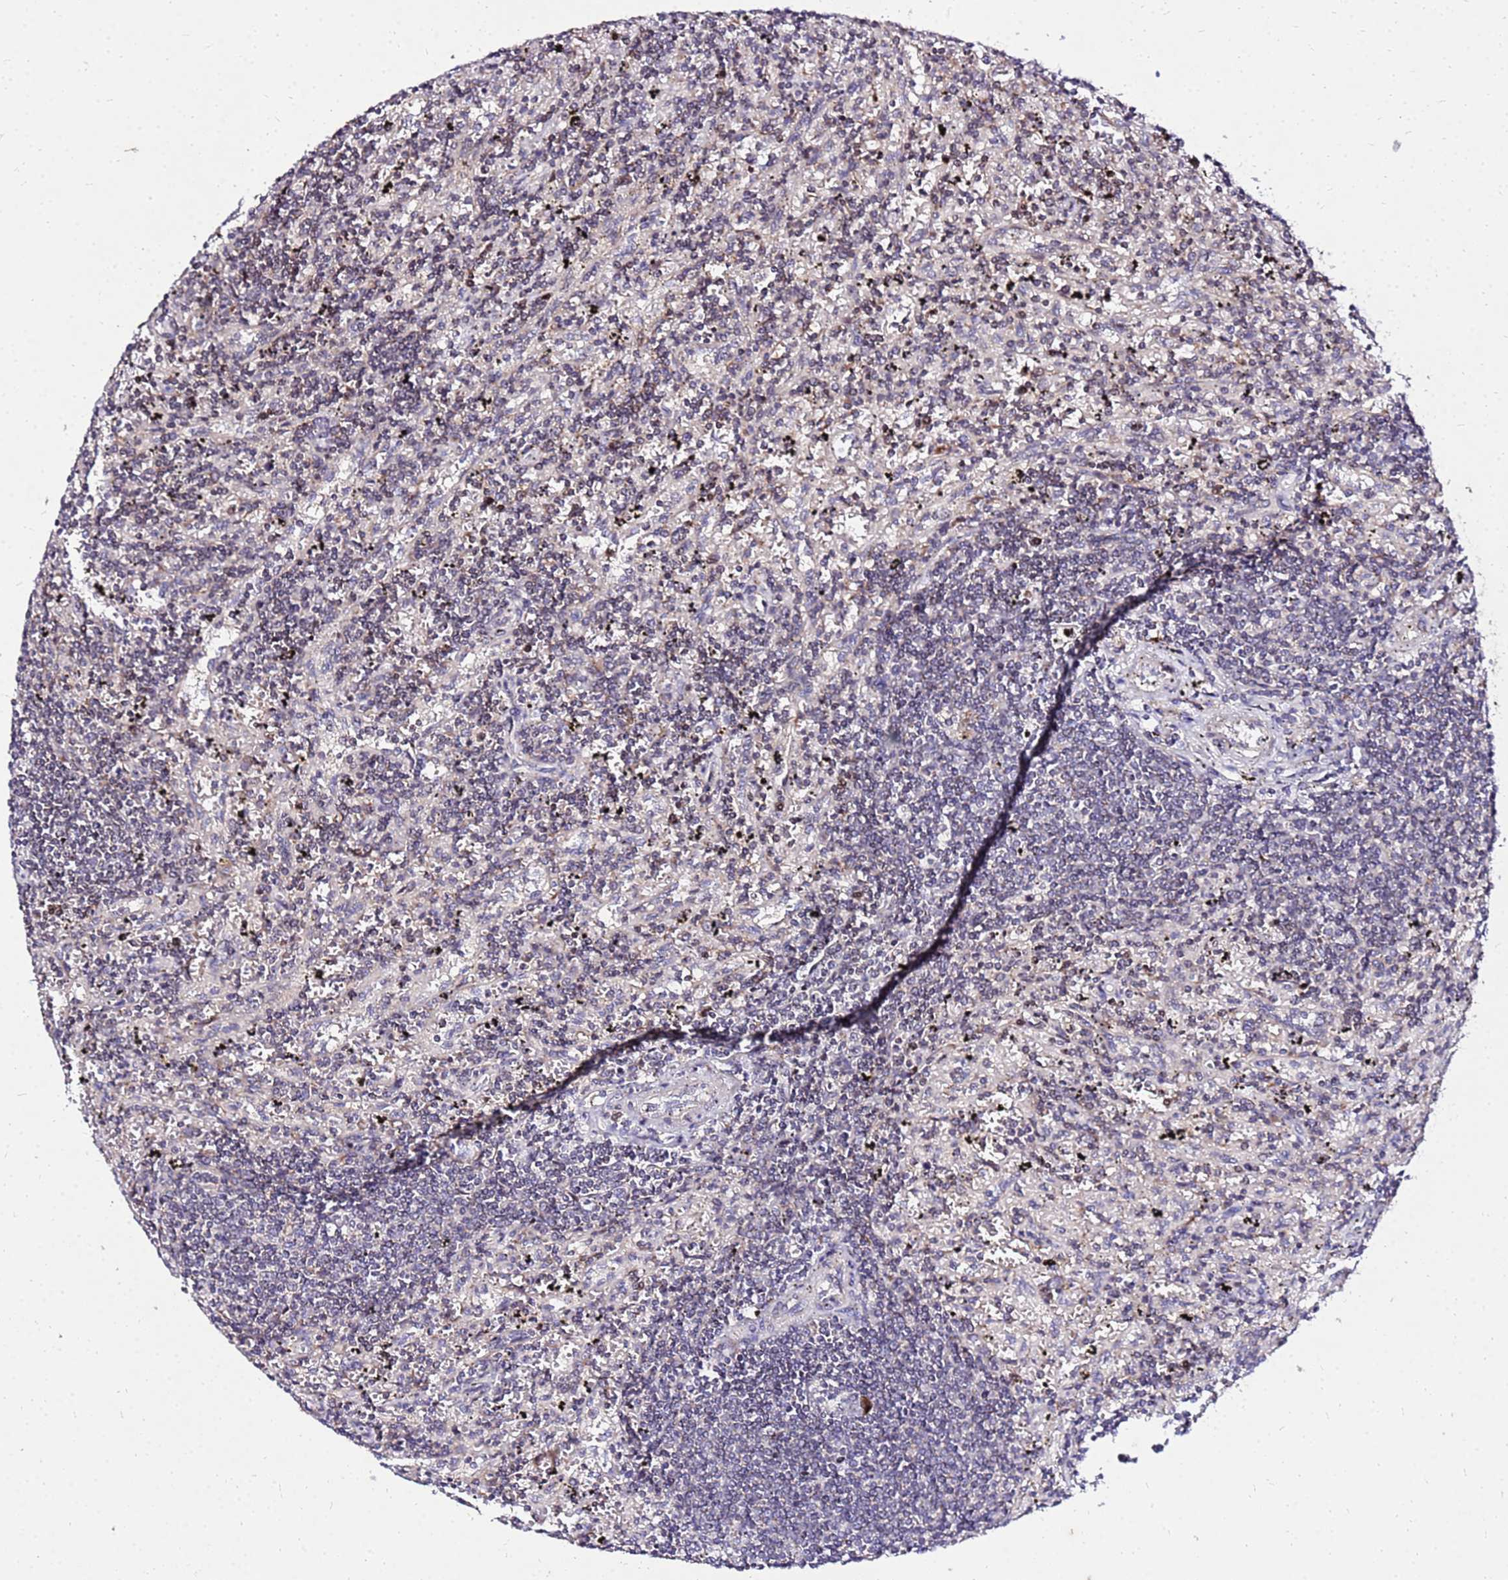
{"staining": {"intensity": "weak", "quantity": "<25%", "location": "cytoplasmic/membranous"}, "tissue": "lymphoma", "cell_type": "Tumor cells", "image_type": "cancer", "snomed": [{"axis": "morphology", "description": "Malignant lymphoma, non-Hodgkin's type, Low grade"}, {"axis": "topography", "description": "Spleen"}], "caption": "High power microscopy histopathology image of an immunohistochemistry histopathology image of lymphoma, revealing no significant positivity in tumor cells. (DAB IHC visualized using brightfield microscopy, high magnification).", "gene": "COX14", "patient": {"sex": "male", "age": 76}}